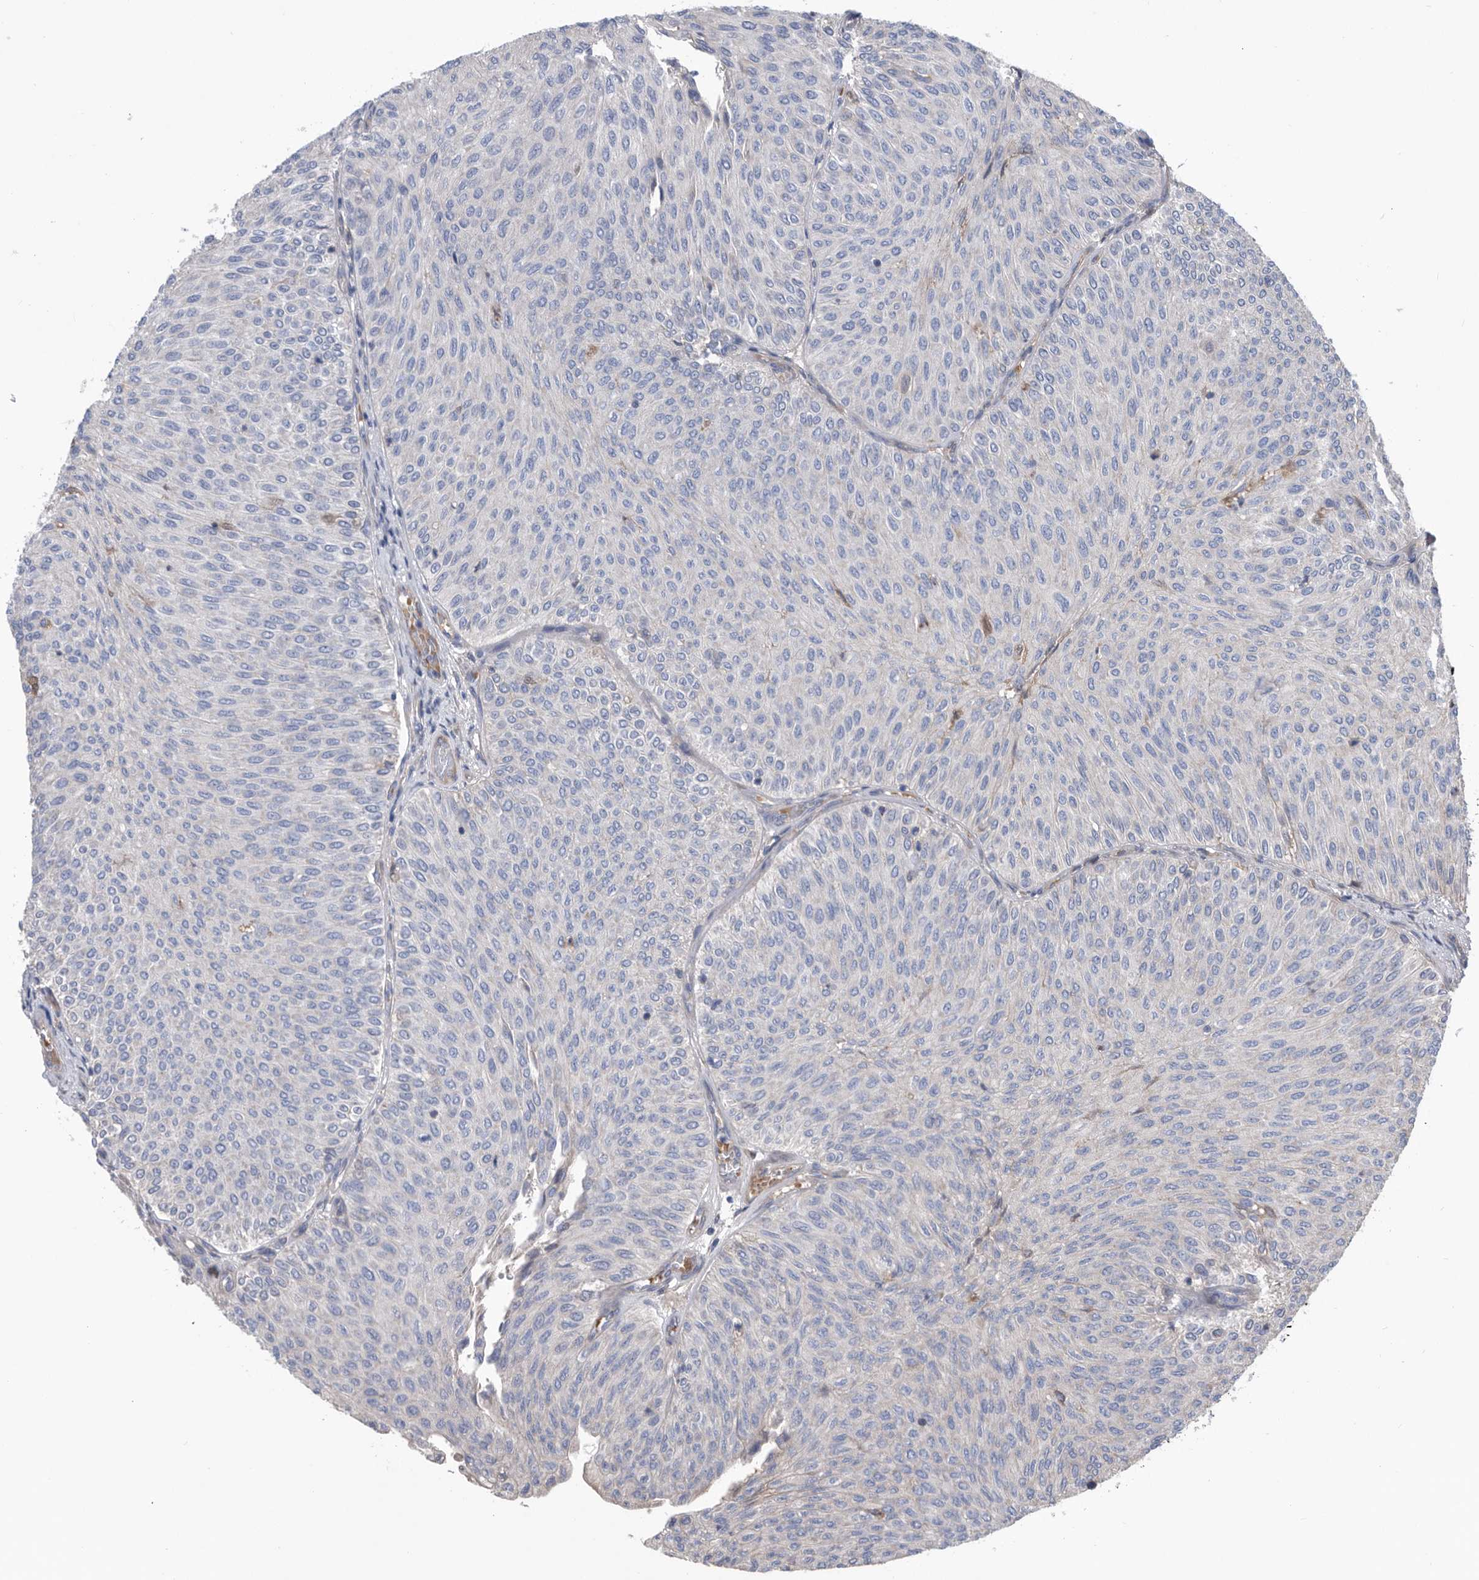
{"staining": {"intensity": "negative", "quantity": "none", "location": "none"}, "tissue": "urothelial cancer", "cell_type": "Tumor cells", "image_type": "cancer", "snomed": [{"axis": "morphology", "description": "Urothelial carcinoma, Low grade"}, {"axis": "topography", "description": "Urinary bladder"}], "caption": "Low-grade urothelial carcinoma stained for a protein using immunohistochemistry (IHC) reveals no positivity tumor cells.", "gene": "ATP13A3", "patient": {"sex": "male", "age": 78}}